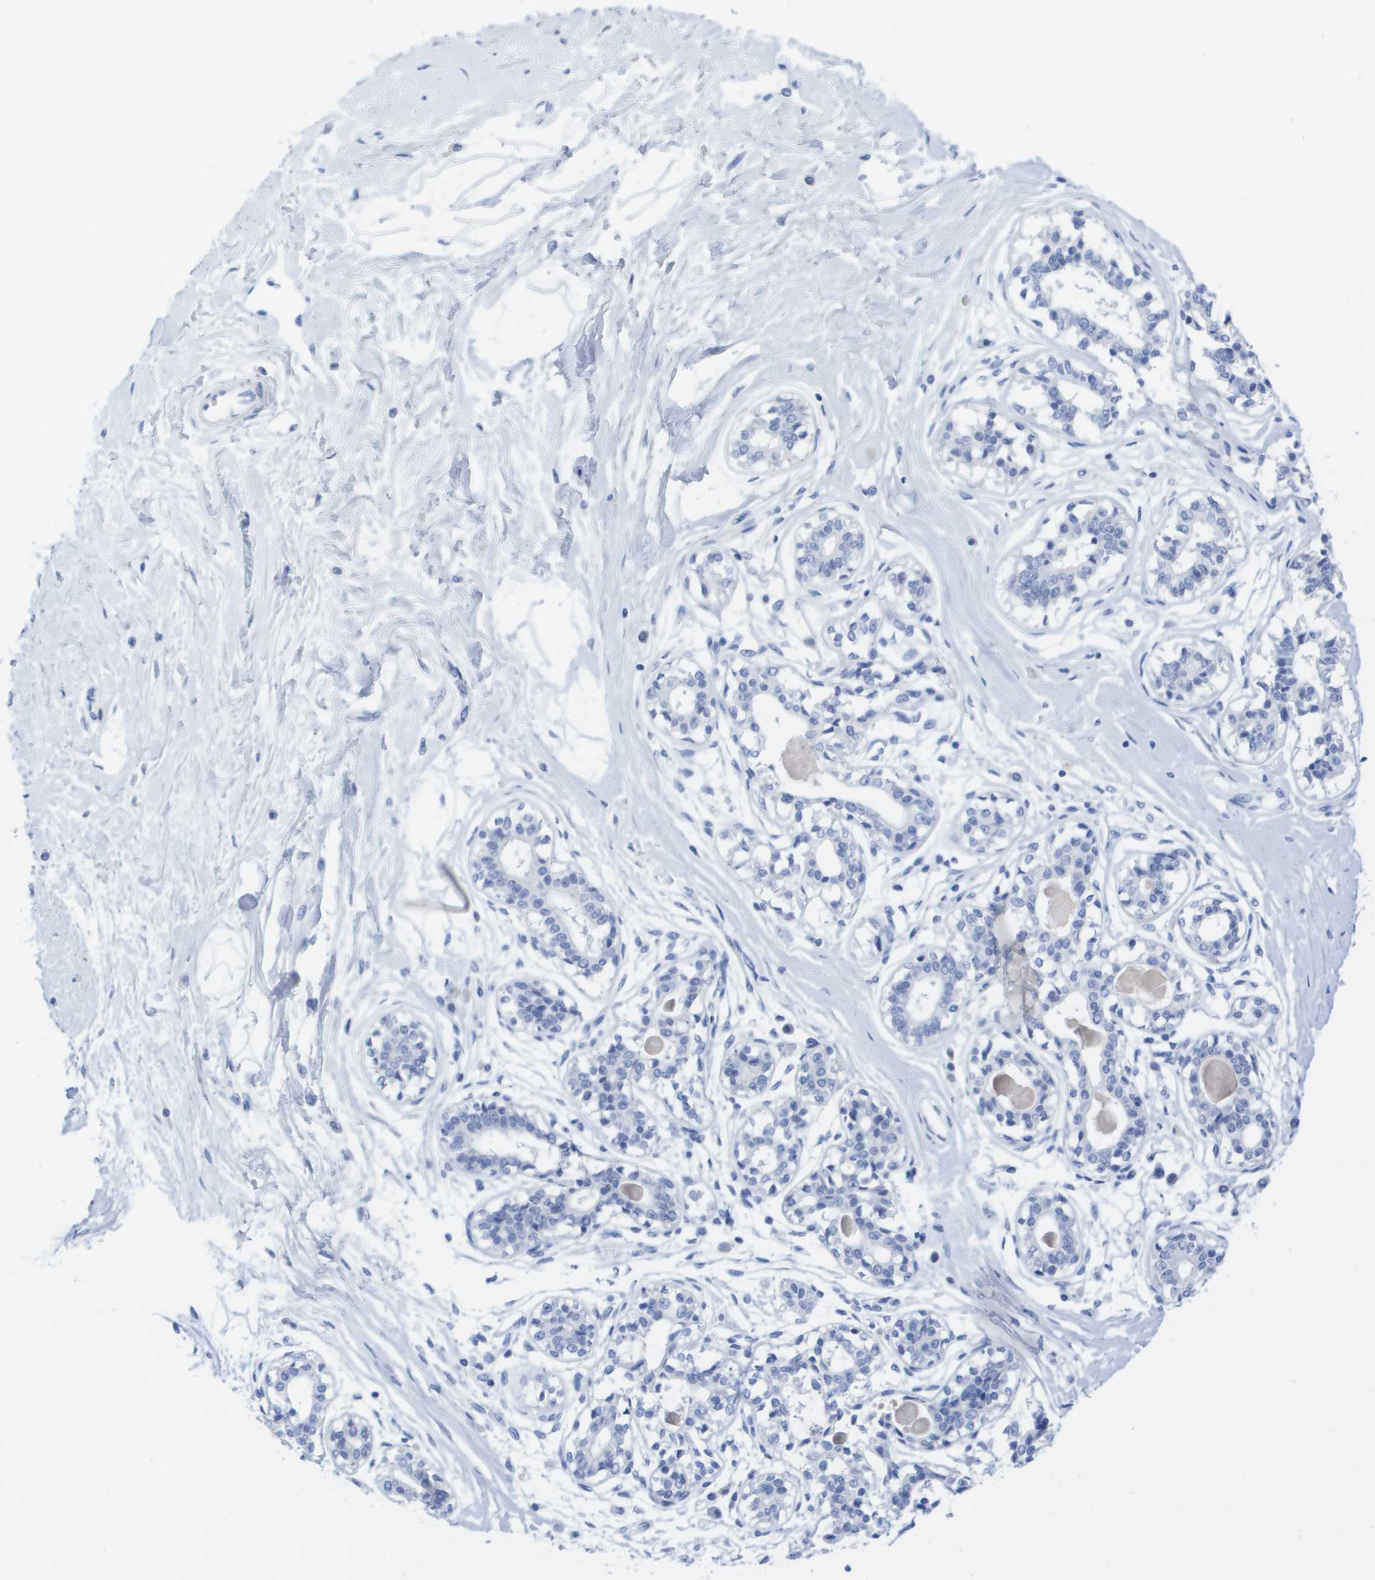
{"staining": {"intensity": "negative", "quantity": "none", "location": "none"}, "tissue": "breast", "cell_type": "Adipocytes", "image_type": "normal", "snomed": [{"axis": "morphology", "description": "Normal tissue, NOS"}, {"axis": "topography", "description": "Breast"}], "caption": "Immunohistochemistry micrograph of normal human breast stained for a protein (brown), which shows no positivity in adipocytes.", "gene": "KCNA3", "patient": {"sex": "female", "age": 45}}